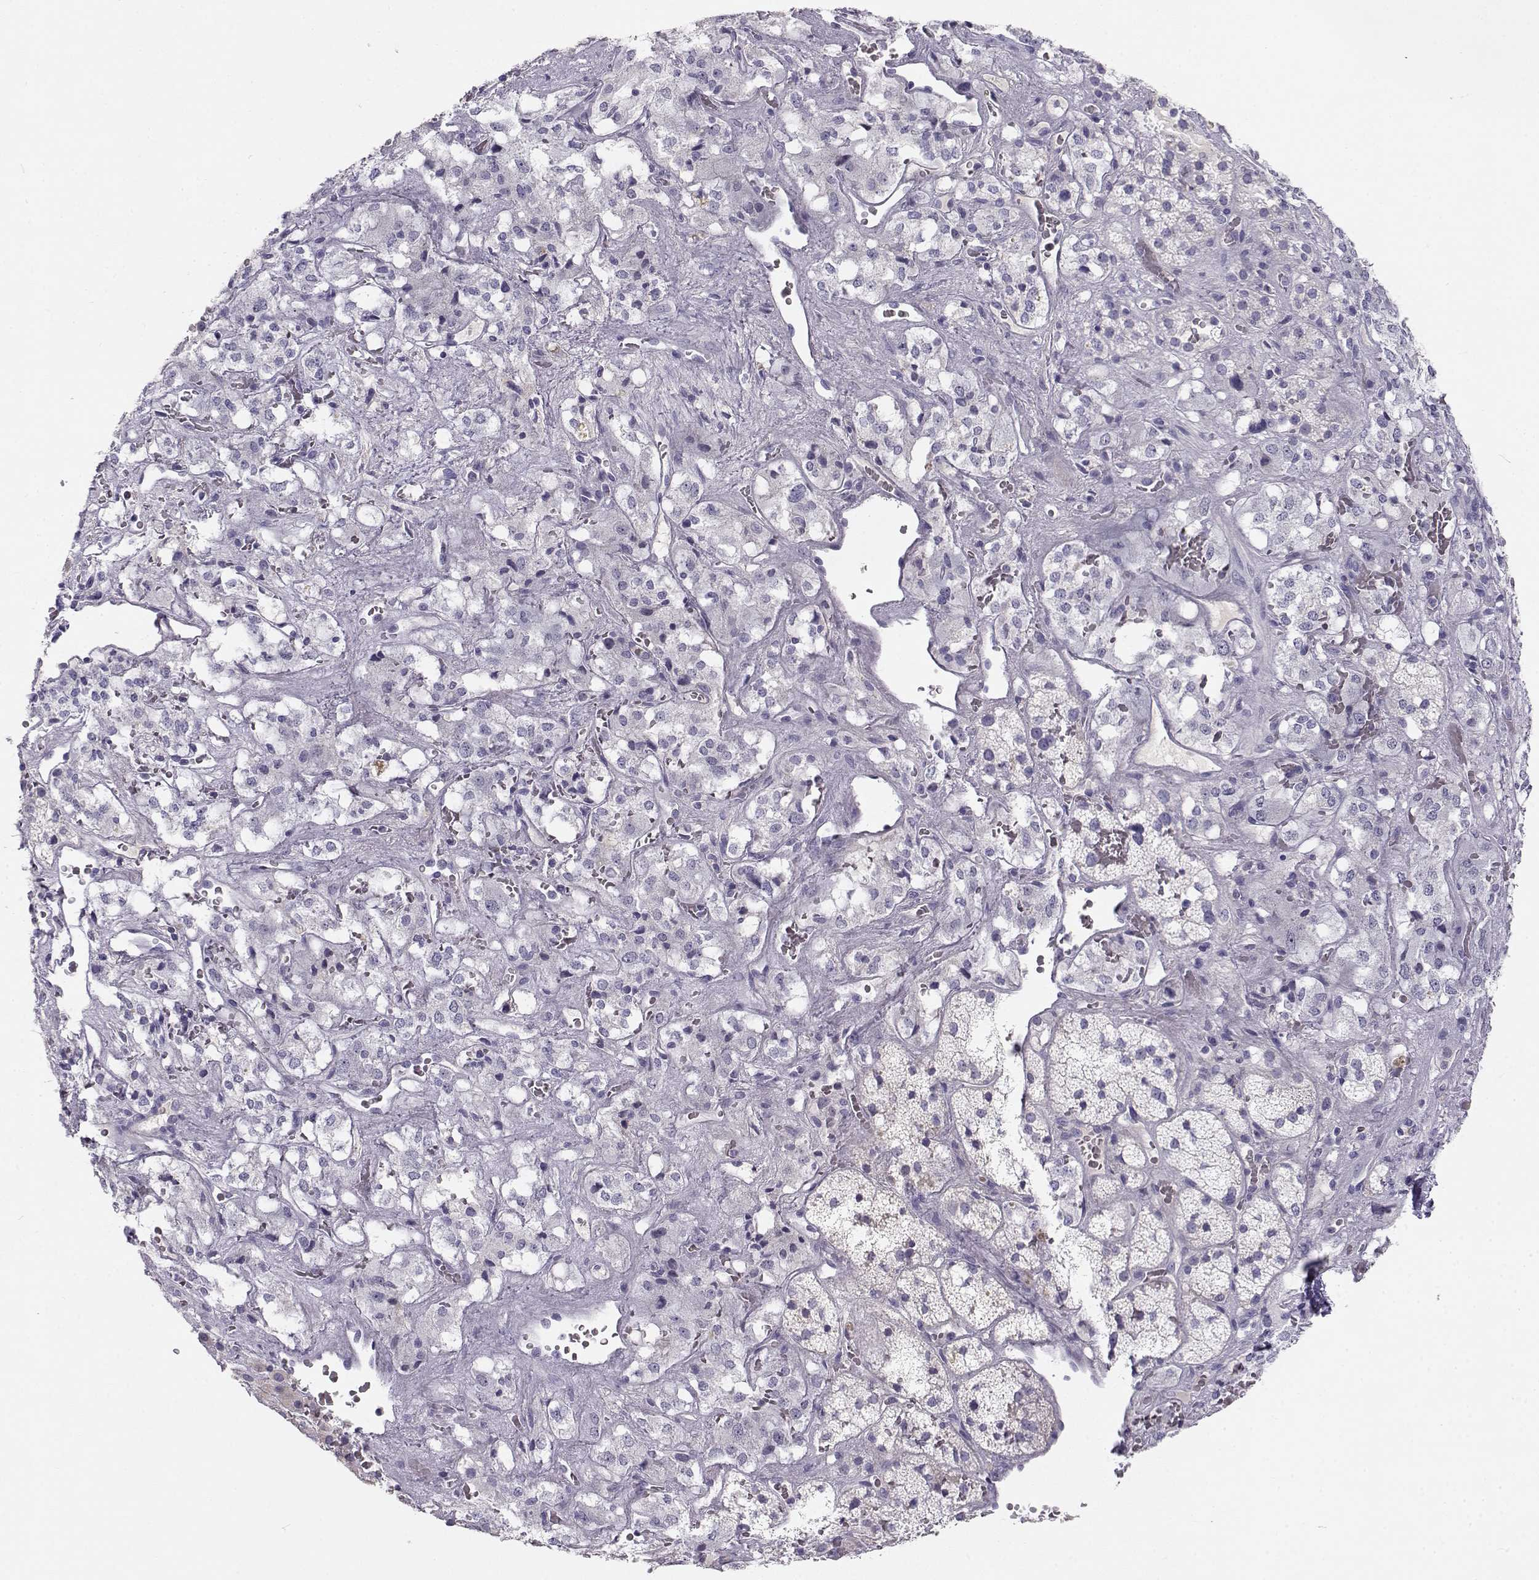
{"staining": {"intensity": "negative", "quantity": "none", "location": "none"}, "tissue": "adrenal gland", "cell_type": "Glandular cells", "image_type": "normal", "snomed": [{"axis": "morphology", "description": "Normal tissue, NOS"}, {"axis": "topography", "description": "Adrenal gland"}], "caption": "The histopathology image displays no significant expression in glandular cells of adrenal gland. Brightfield microscopy of immunohistochemistry (IHC) stained with DAB (brown) and hematoxylin (blue), captured at high magnification.", "gene": "OPN5", "patient": {"sex": "male", "age": 57}}